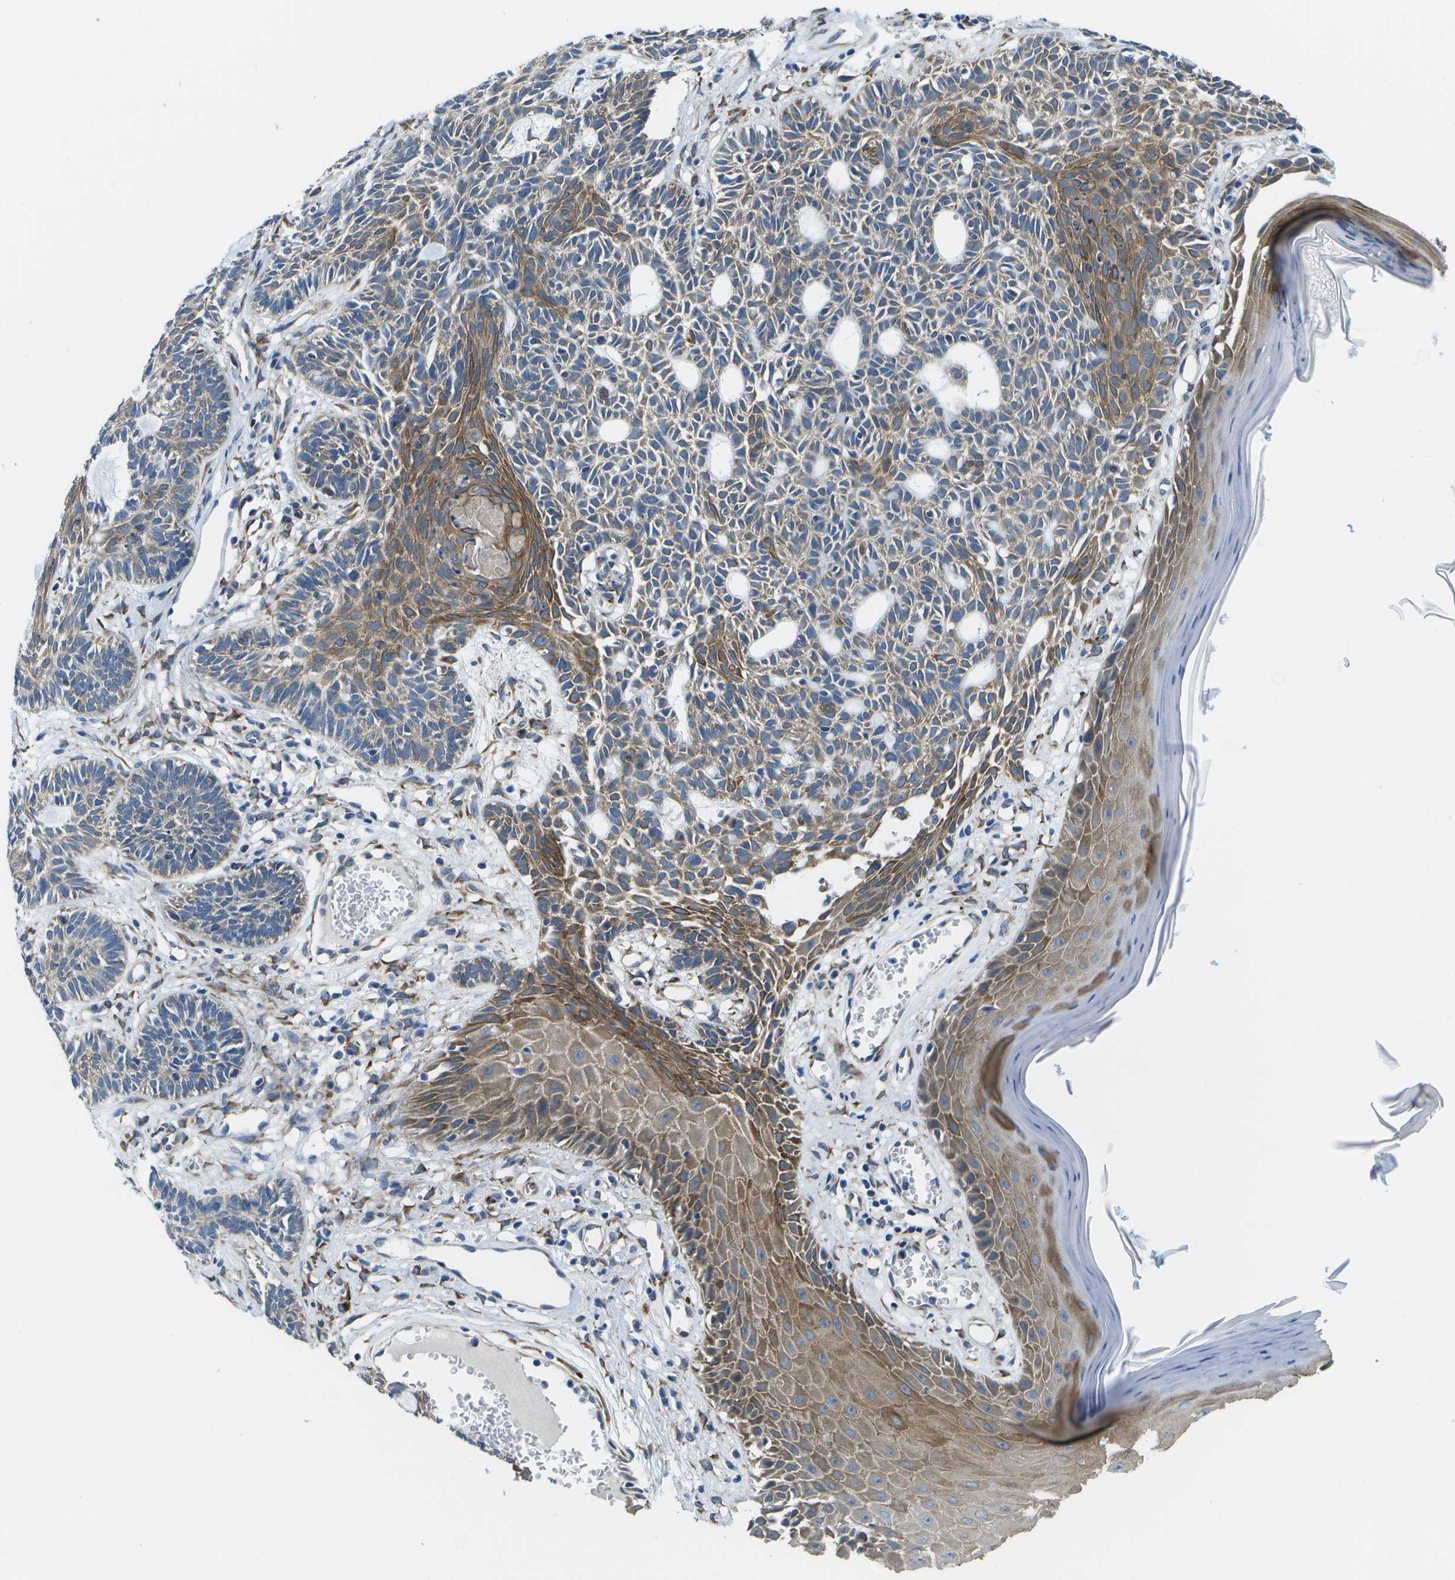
{"staining": {"intensity": "moderate", "quantity": ">75%", "location": "cytoplasmic/membranous"}, "tissue": "skin cancer", "cell_type": "Tumor cells", "image_type": "cancer", "snomed": [{"axis": "morphology", "description": "Basal cell carcinoma"}, {"axis": "topography", "description": "Skin"}], "caption": "This is a micrograph of immunohistochemistry staining of skin basal cell carcinoma, which shows moderate expression in the cytoplasmic/membranous of tumor cells.", "gene": "P3H1", "patient": {"sex": "male", "age": 67}}